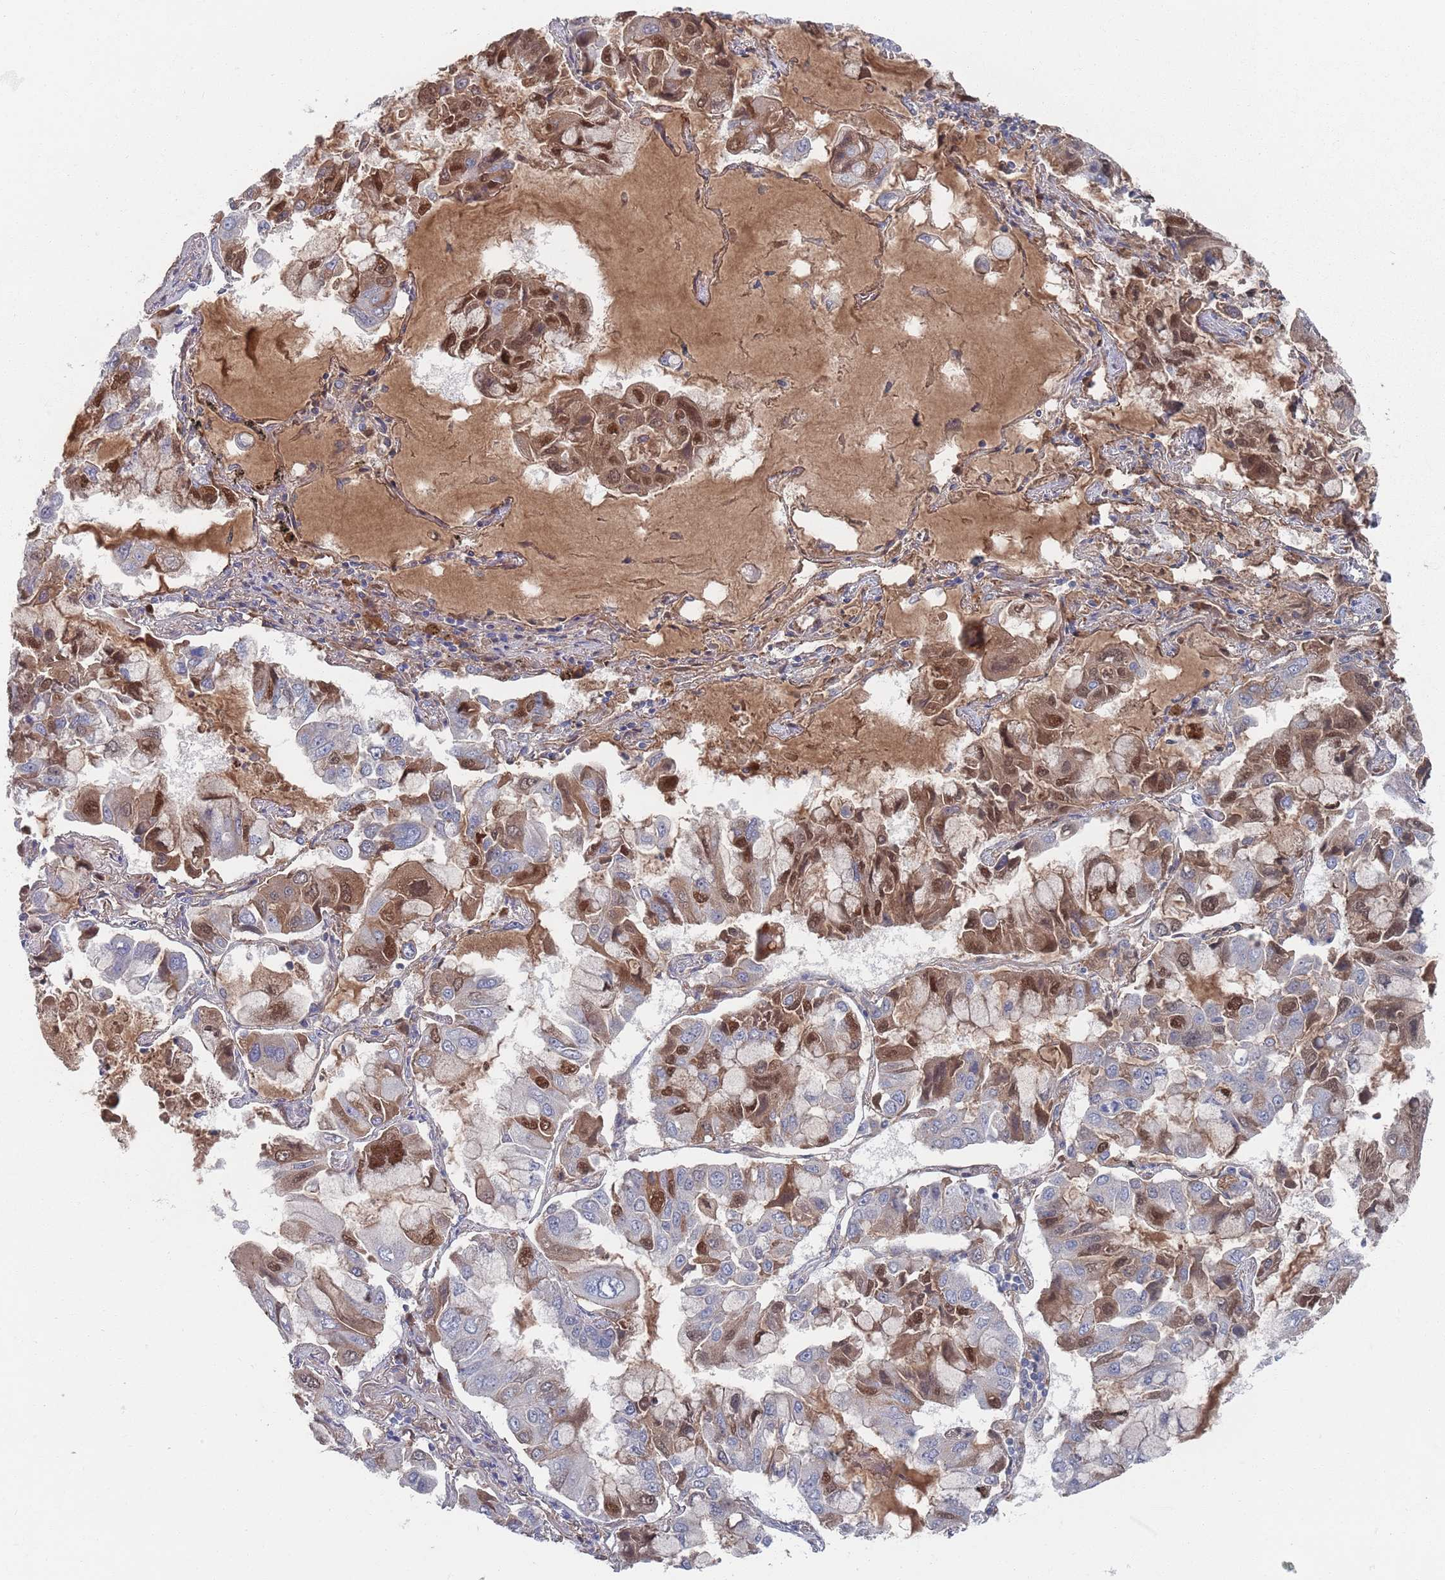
{"staining": {"intensity": "moderate", "quantity": ">75%", "location": "cytoplasmic/membranous,nuclear"}, "tissue": "lung cancer", "cell_type": "Tumor cells", "image_type": "cancer", "snomed": [{"axis": "morphology", "description": "Adenocarcinoma, NOS"}, {"axis": "topography", "description": "Lung"}], "caption": "Lung cancer tissue exhibits moderate cytoplasmic/membranous and nuclear expression in about >75% of tumor cells", "gene": "PLEKHA4", "patient": {"sex": "male", "age": 64}}